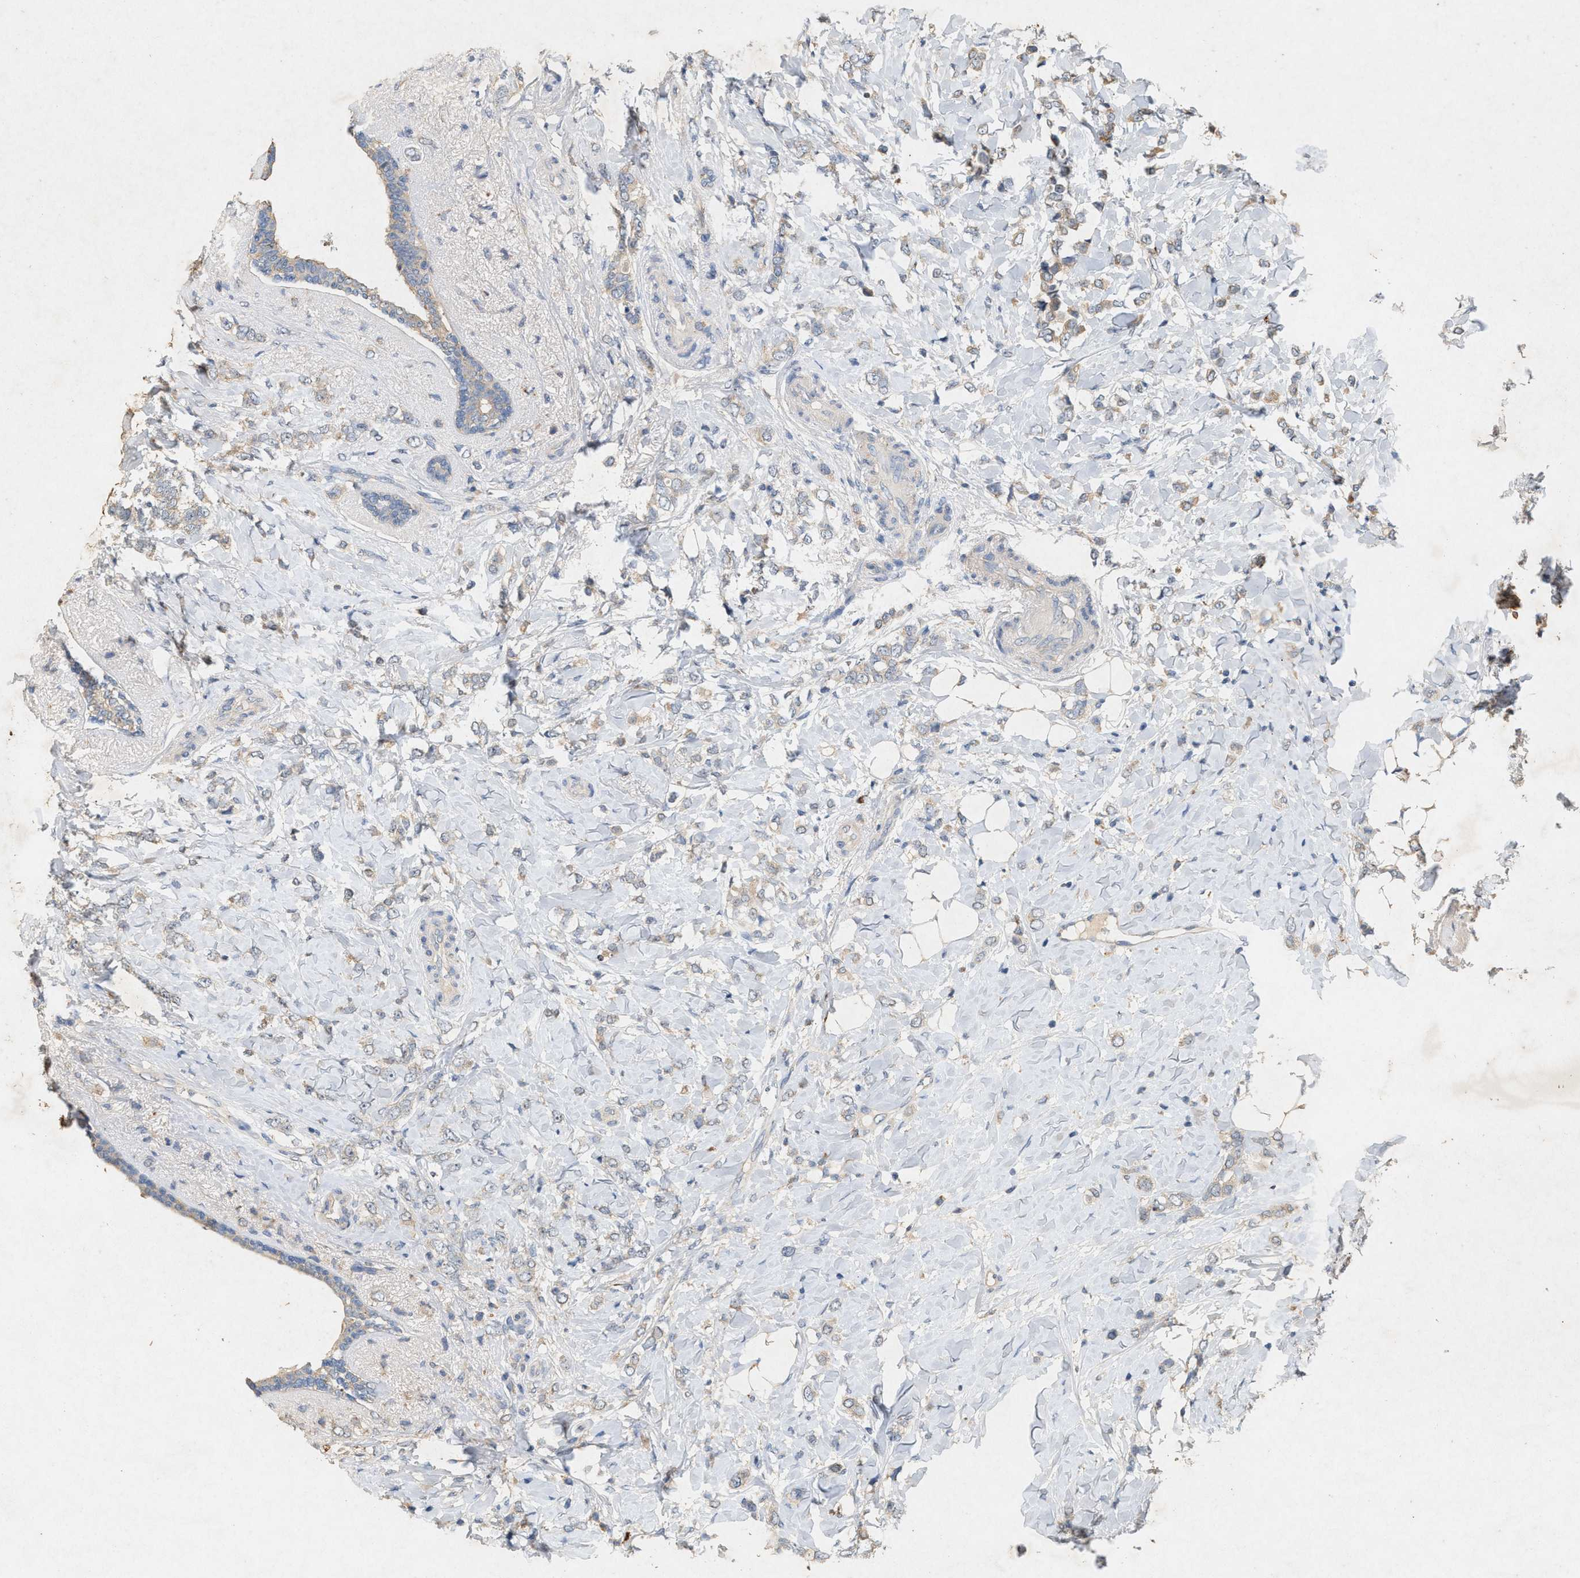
{"staining": {"intensity": "weak", "quantity": "<25%", "location": "cytoplasmic/membranous"}, "tissue": "breast cancer", "cell_type": "Tumor cells", "image_type": "cancer", "snomed": [{"axis": "morphology", "description": "Normal tissue, NOS"}, {"axis": "morphology", "description": "Lobular carcinoma"}, {"axis": "topography", "description": "Breast"}], "caption": "Breast cancer (lobular carcinoma) was stained to show a protein in brown. There is no significant staining in tumor cells. Nuclei are stained in blue.", "gene": "DCAF7", "patient": {"sex": "female", "age": 47}}